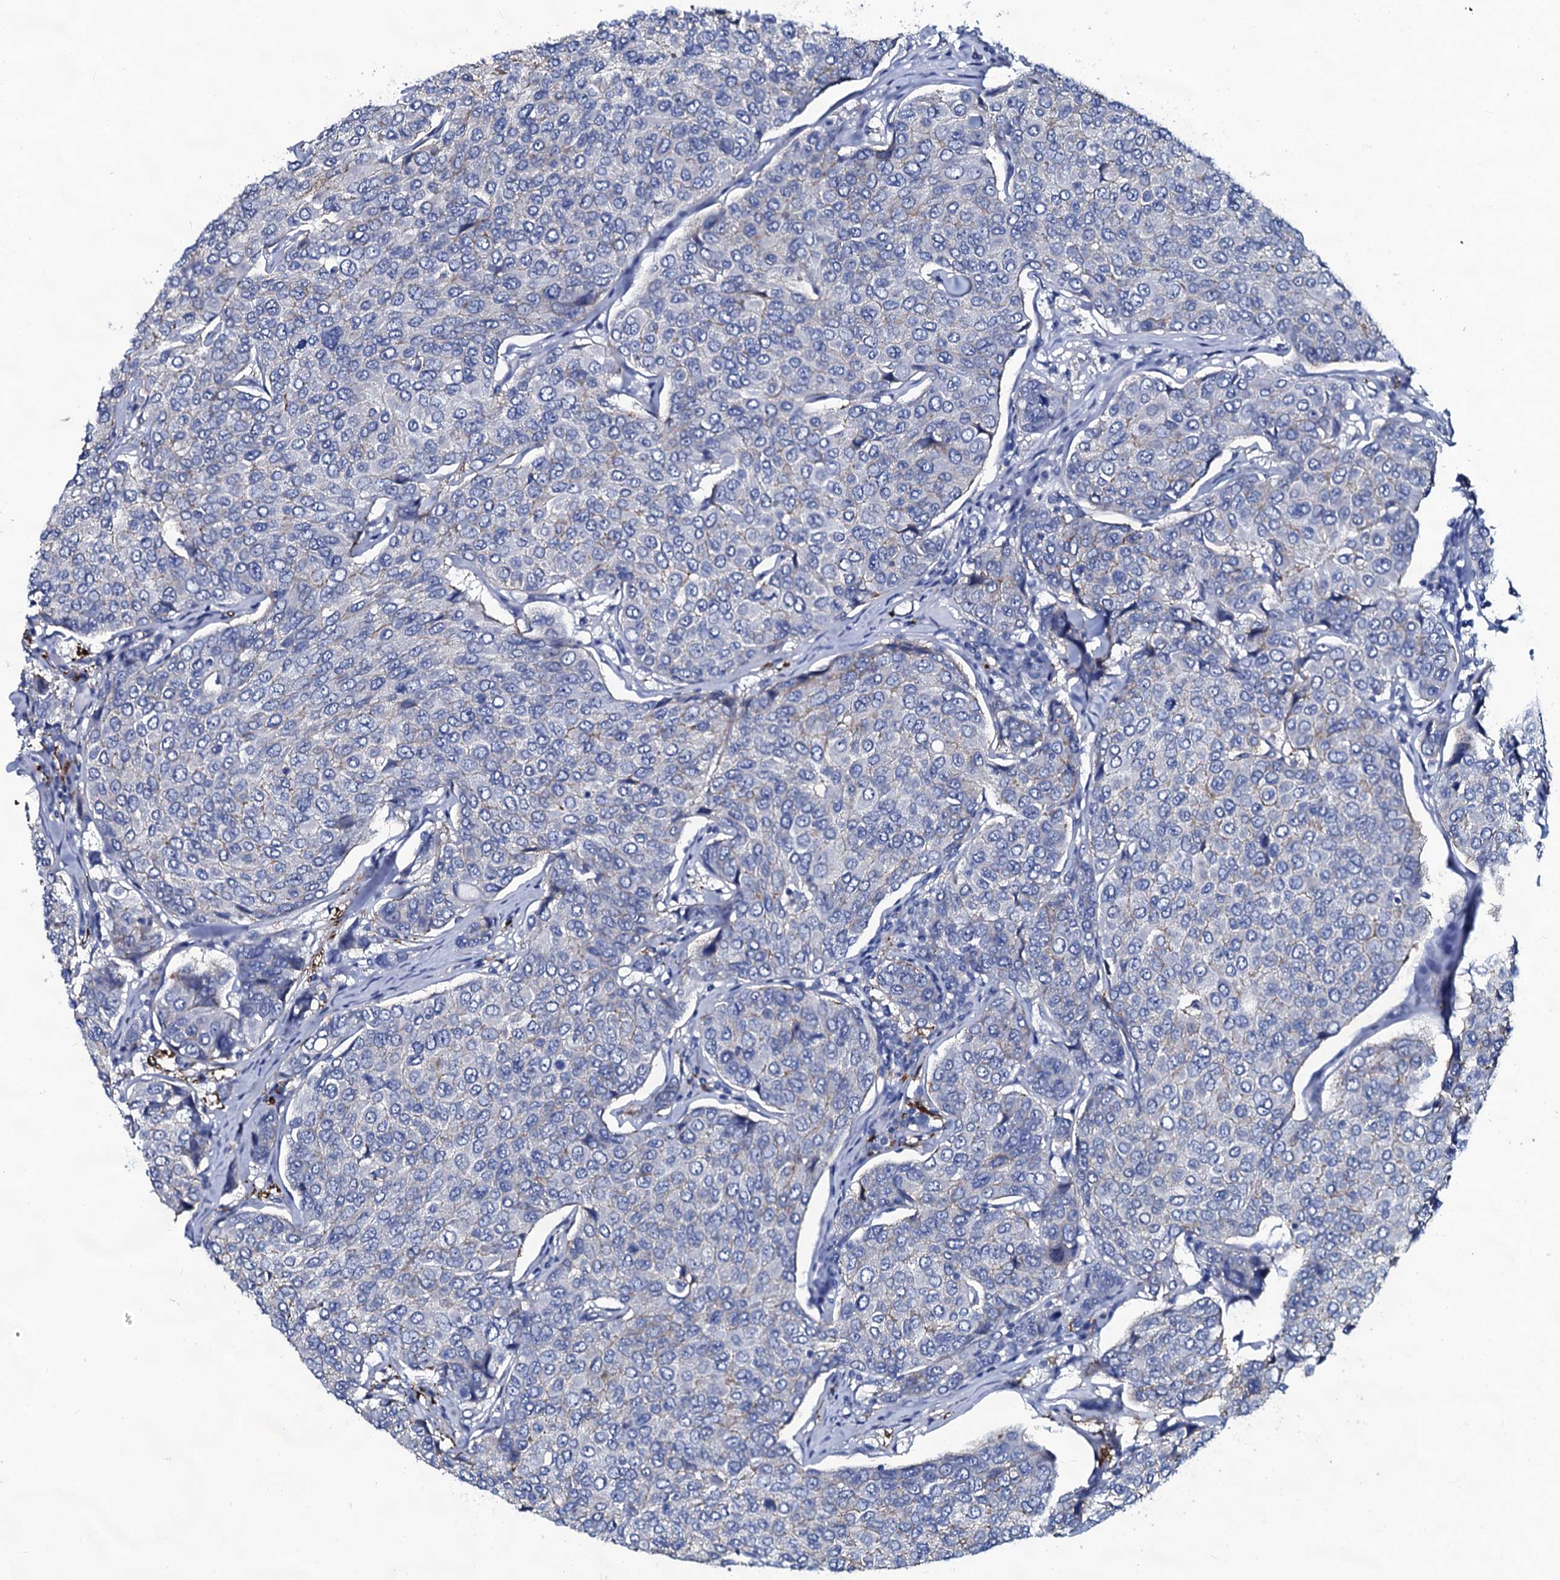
{"staining": {"intensity": "negative", "quantity": "none", "location": "none"}, "tissue": "breast cancer", "cell_type": "Tumor cells", "image_type": "cancer", "snomed": [{"axis": "morphology", "description": "Duct carcinoma"}, {"axis": "topography", "description": "Breast"}], "caption": "High power microscopy image of an immunohistochemistry histopathology image of breast cancer, revealing no significant positivity in tumor cells. (Brightfield microscopy of DAB (3,3'-diaminobenzidine) IHC at high magnification).", "gene": "SLC4A7", "patient": {"sex": "female", "age": 55}}